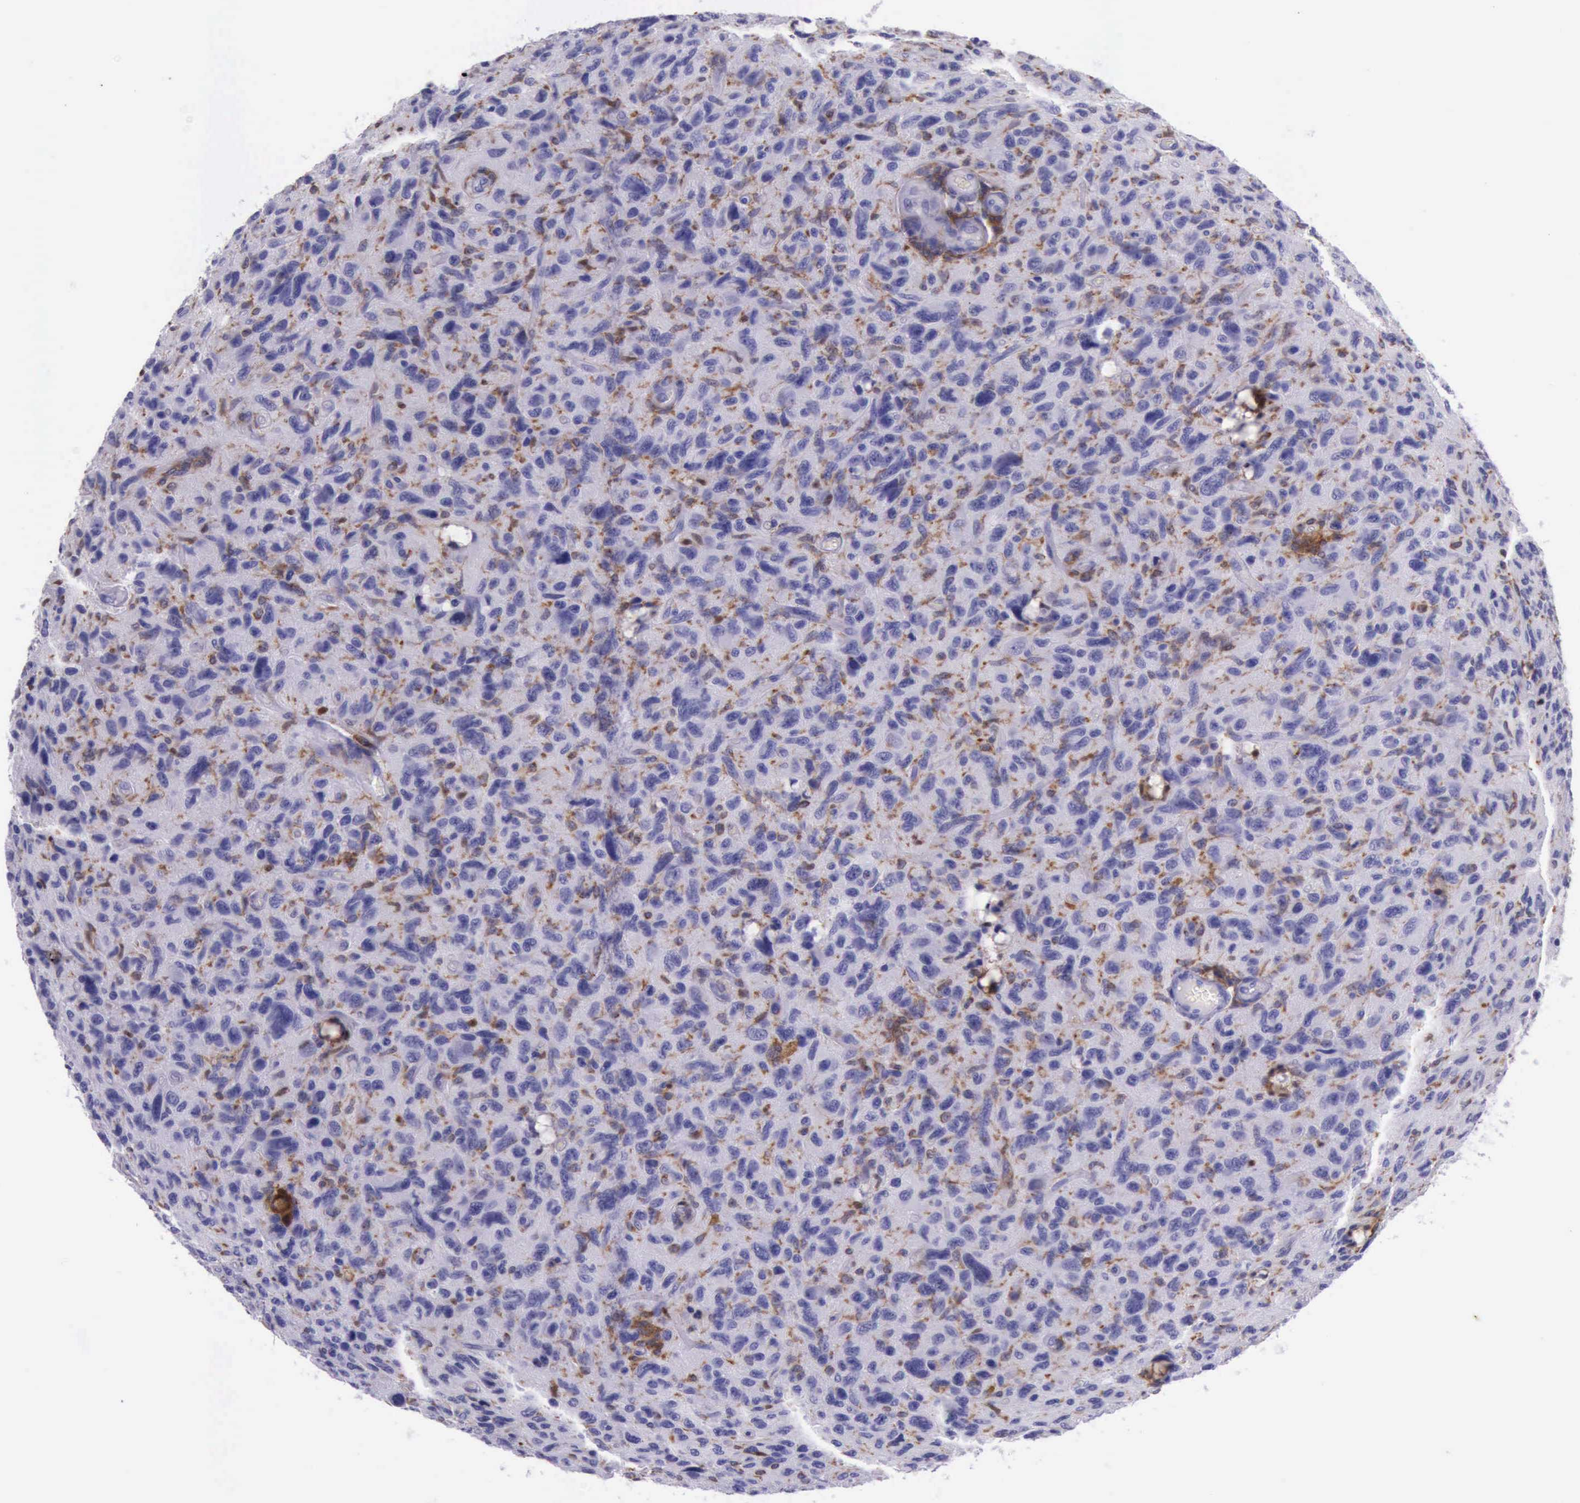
{"staining": {"intensity": "moderate", "quantity": "<25%", "location": "cytoplasmic/membranous"}, "tissue": "glioma", "cell_type": "Tumor cells", "image_type": "cancer", "snomed": [{"axis": "morphology", "description": "Glioma, malignant, High grade"}, {"axis": "topography", "description": "Brain"}], "caption": "The micrograph exhibits staining of glioma, revealing moderate cytoplasmic/membranous protein positivity (brown color) within tumor cells.", "gene": "BTK", "patient": {"sex": "female", "age": 60}}